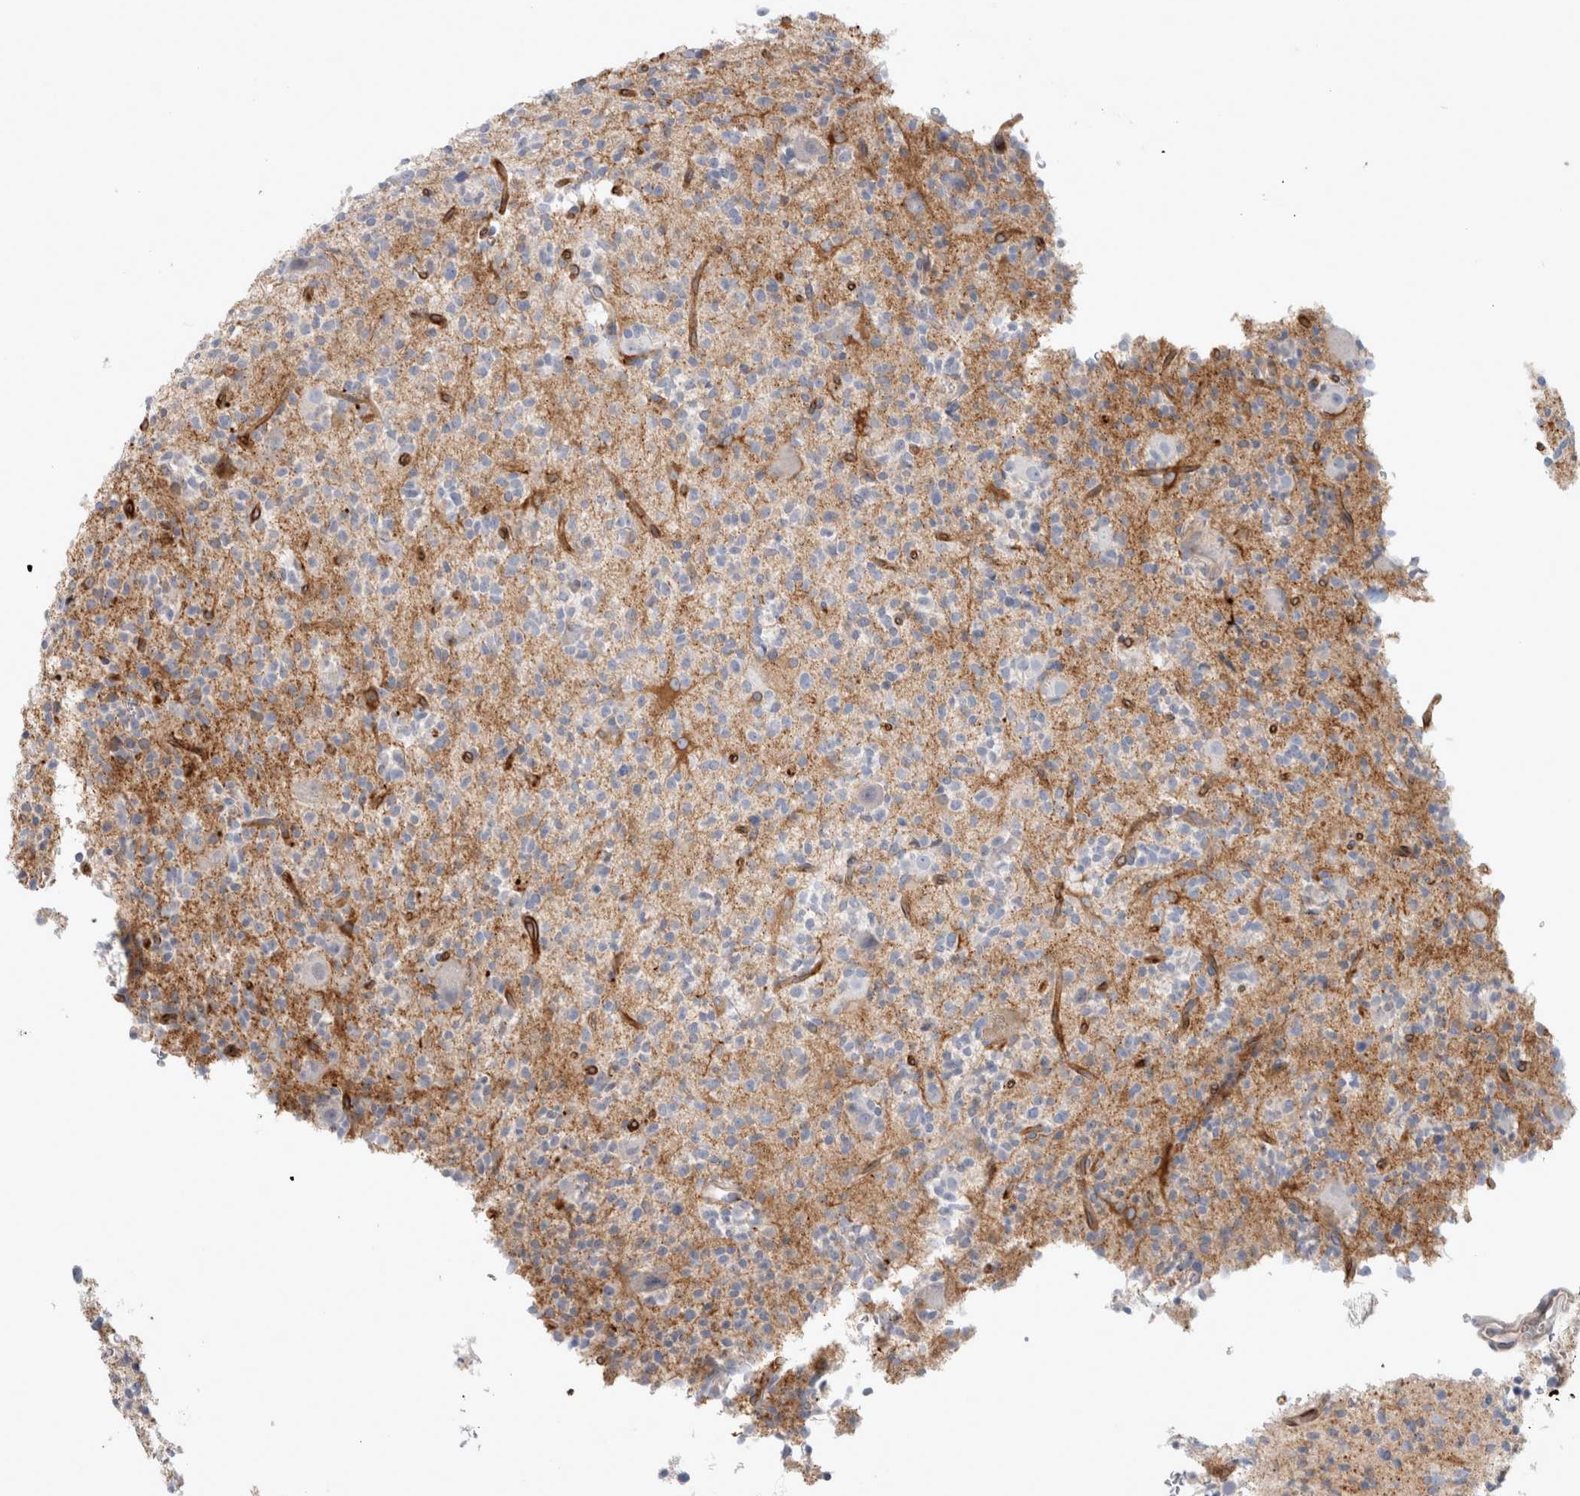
{"staining": {"intensity": "negative", "quantity": "none", "location": "none"}, "tissue": "glioma", "cell_type": "Tumor cells", "image_type": "cancer", "snomed": [{"axis": "morphology", "description": "Glioma, malignant, High grade"}, {"axis": "topography", "description": "Brain"}], "caption": "This histopathology image is of glioma stained with immunohistochemistry to label a protein in brown with the nuclei are counter-stained blue. There is no staining in tumor cells.", "gene": "CD55", "patient": {"sex": "male", "age": 34}}